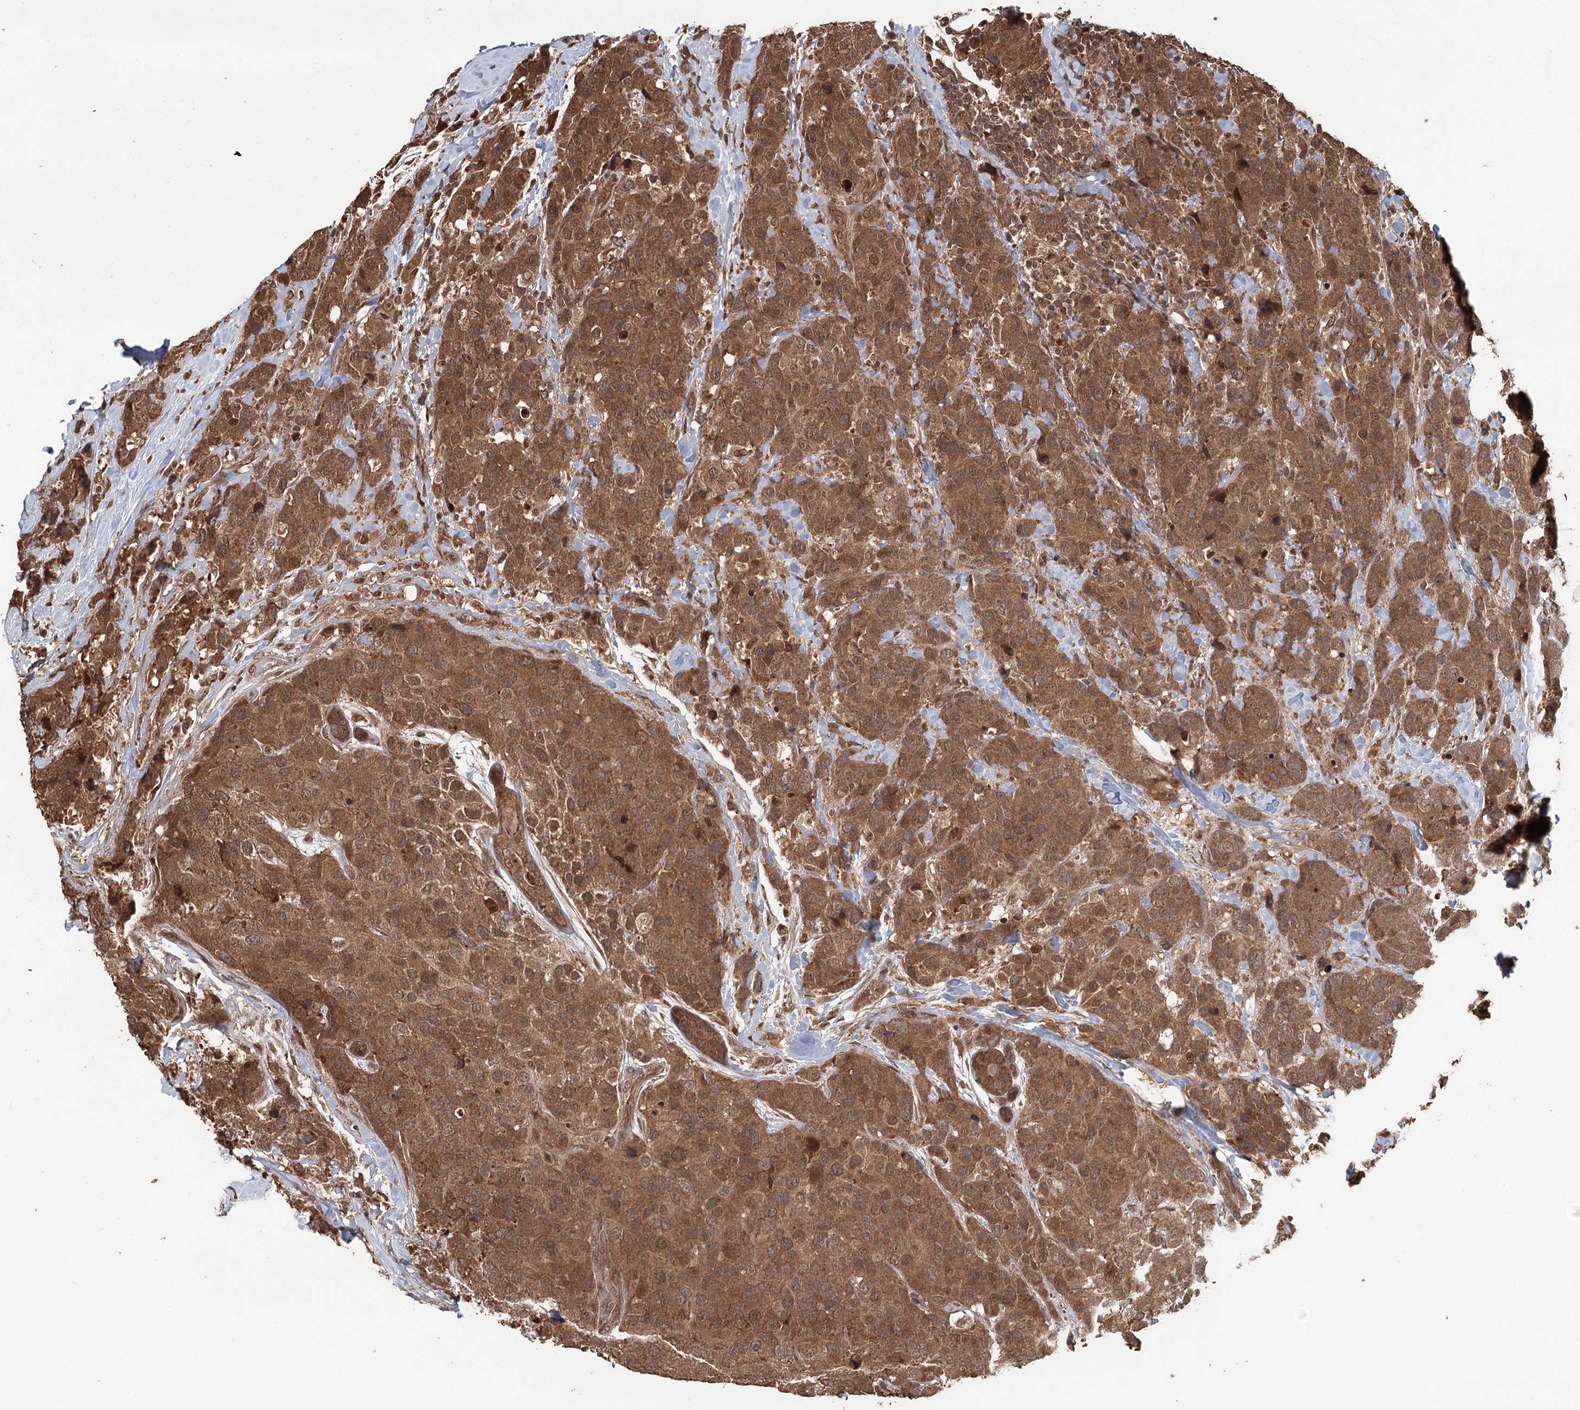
{"staining": {"intensity": "moderate", "quantity": ">75%", "location": "cytoplasmic/membranous,nuclear"}, "tissue": "breast cancer", "cell_type": "Tumor cells", "image_type": "cancer", "snomed": [{"axis": "morphology", "description": "Lobular carcinoma"}, {"axis": "topography", "description": "Breast"}], "caption": "Immunohistochemical staining of lobular carcinoma (breast) reveals medium levels of moderate cytoplasmic/membranous and nuclear protein expression in about >75% of tumor cells.", "gene": "N6AMT1", "patient": {"sex": "female", "age": 59}}